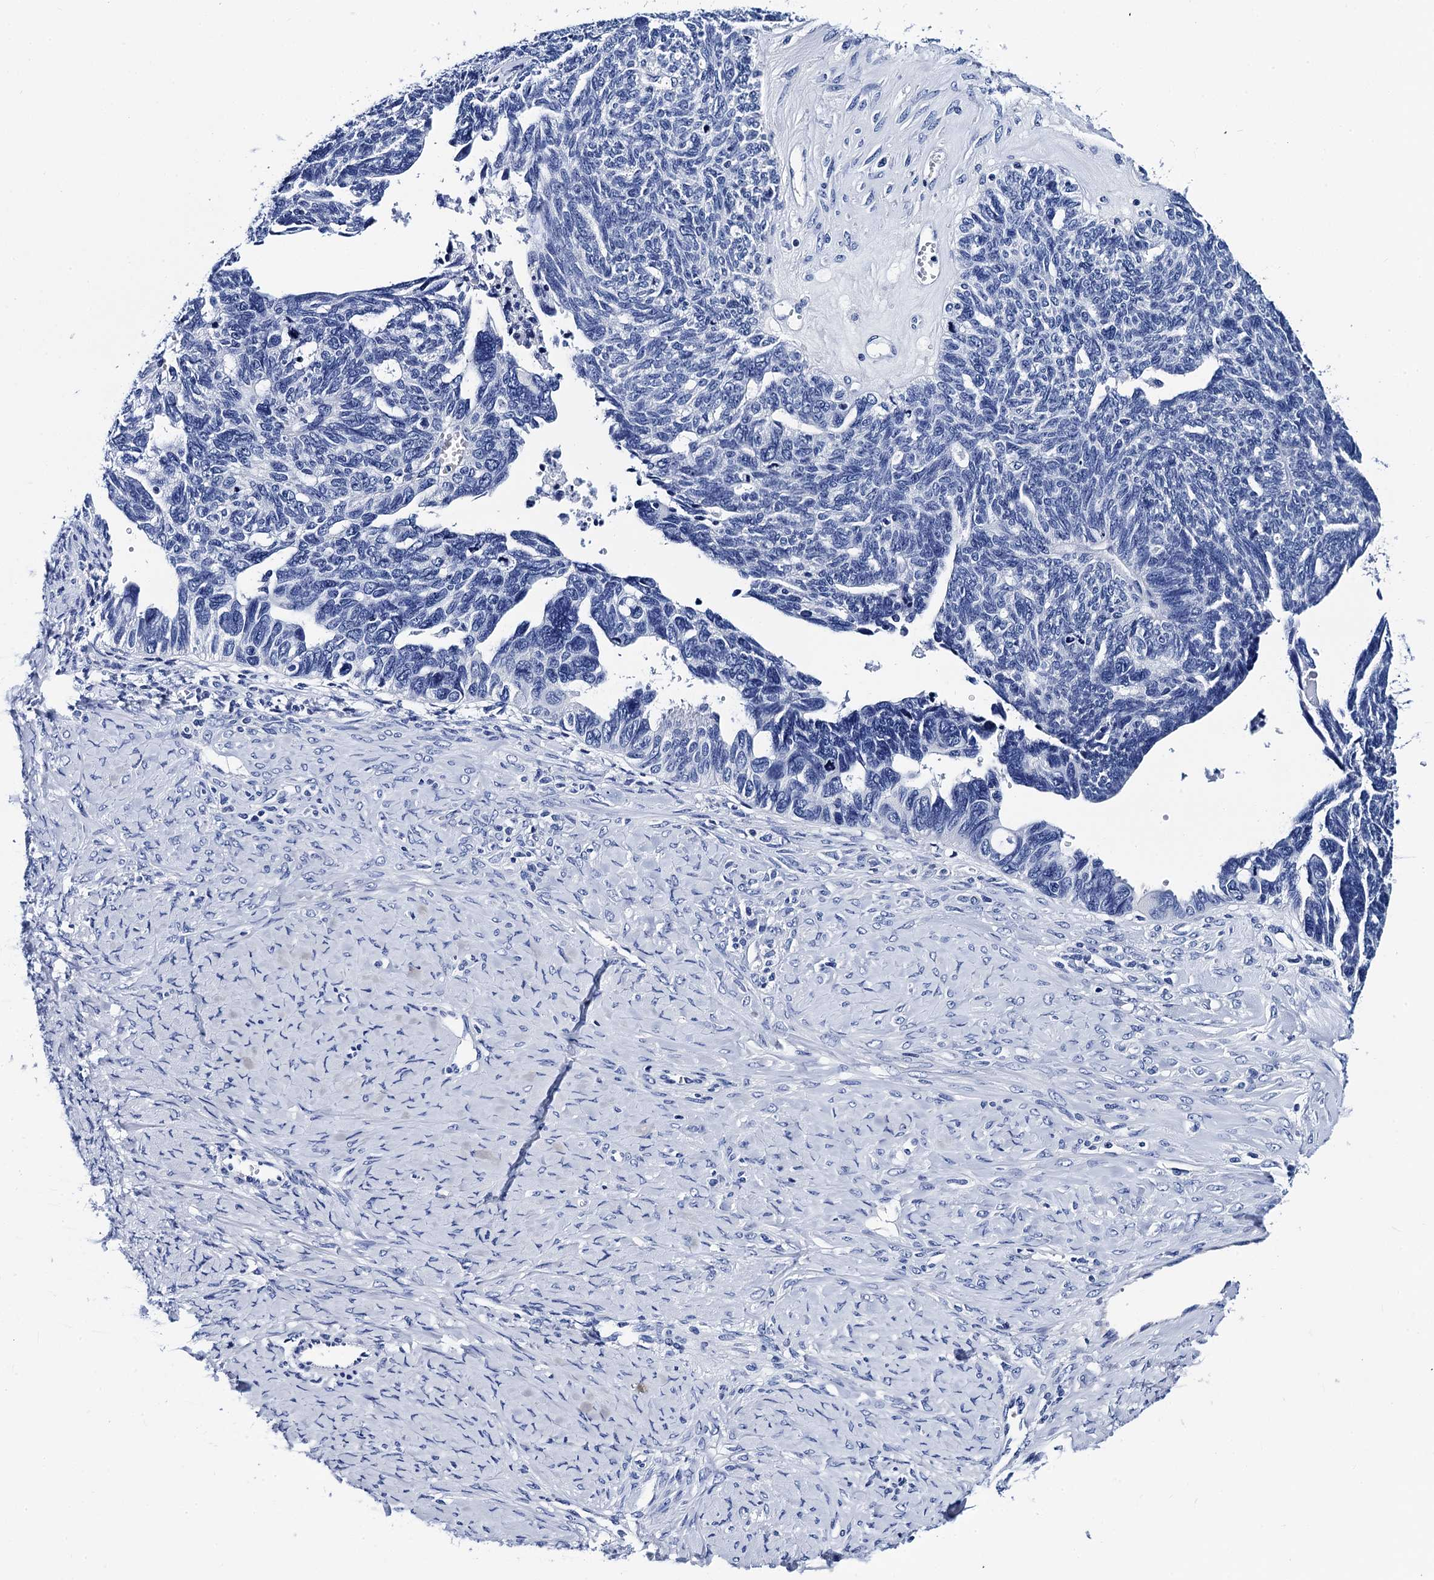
{"staining": {"intensity": "negative", "quantity": "none", "location": "none"}, "tissue": "ovarian cancer", "cell_type": "Tumor cells", "image_type": "cancer", "snomed": [{"axis": "morphology", "description": "Cystadenocarcinoma, serous, NOS"}, {"axis": "topography", "description": "Ovary"}], "caption": "High power microscopy histopathology image of an IHC micrograph of ovarian cancer, revealing no significant staining in tumor cells.", "gene": "MYBPC3", "patient": {"sex": "female", "age": 79}}